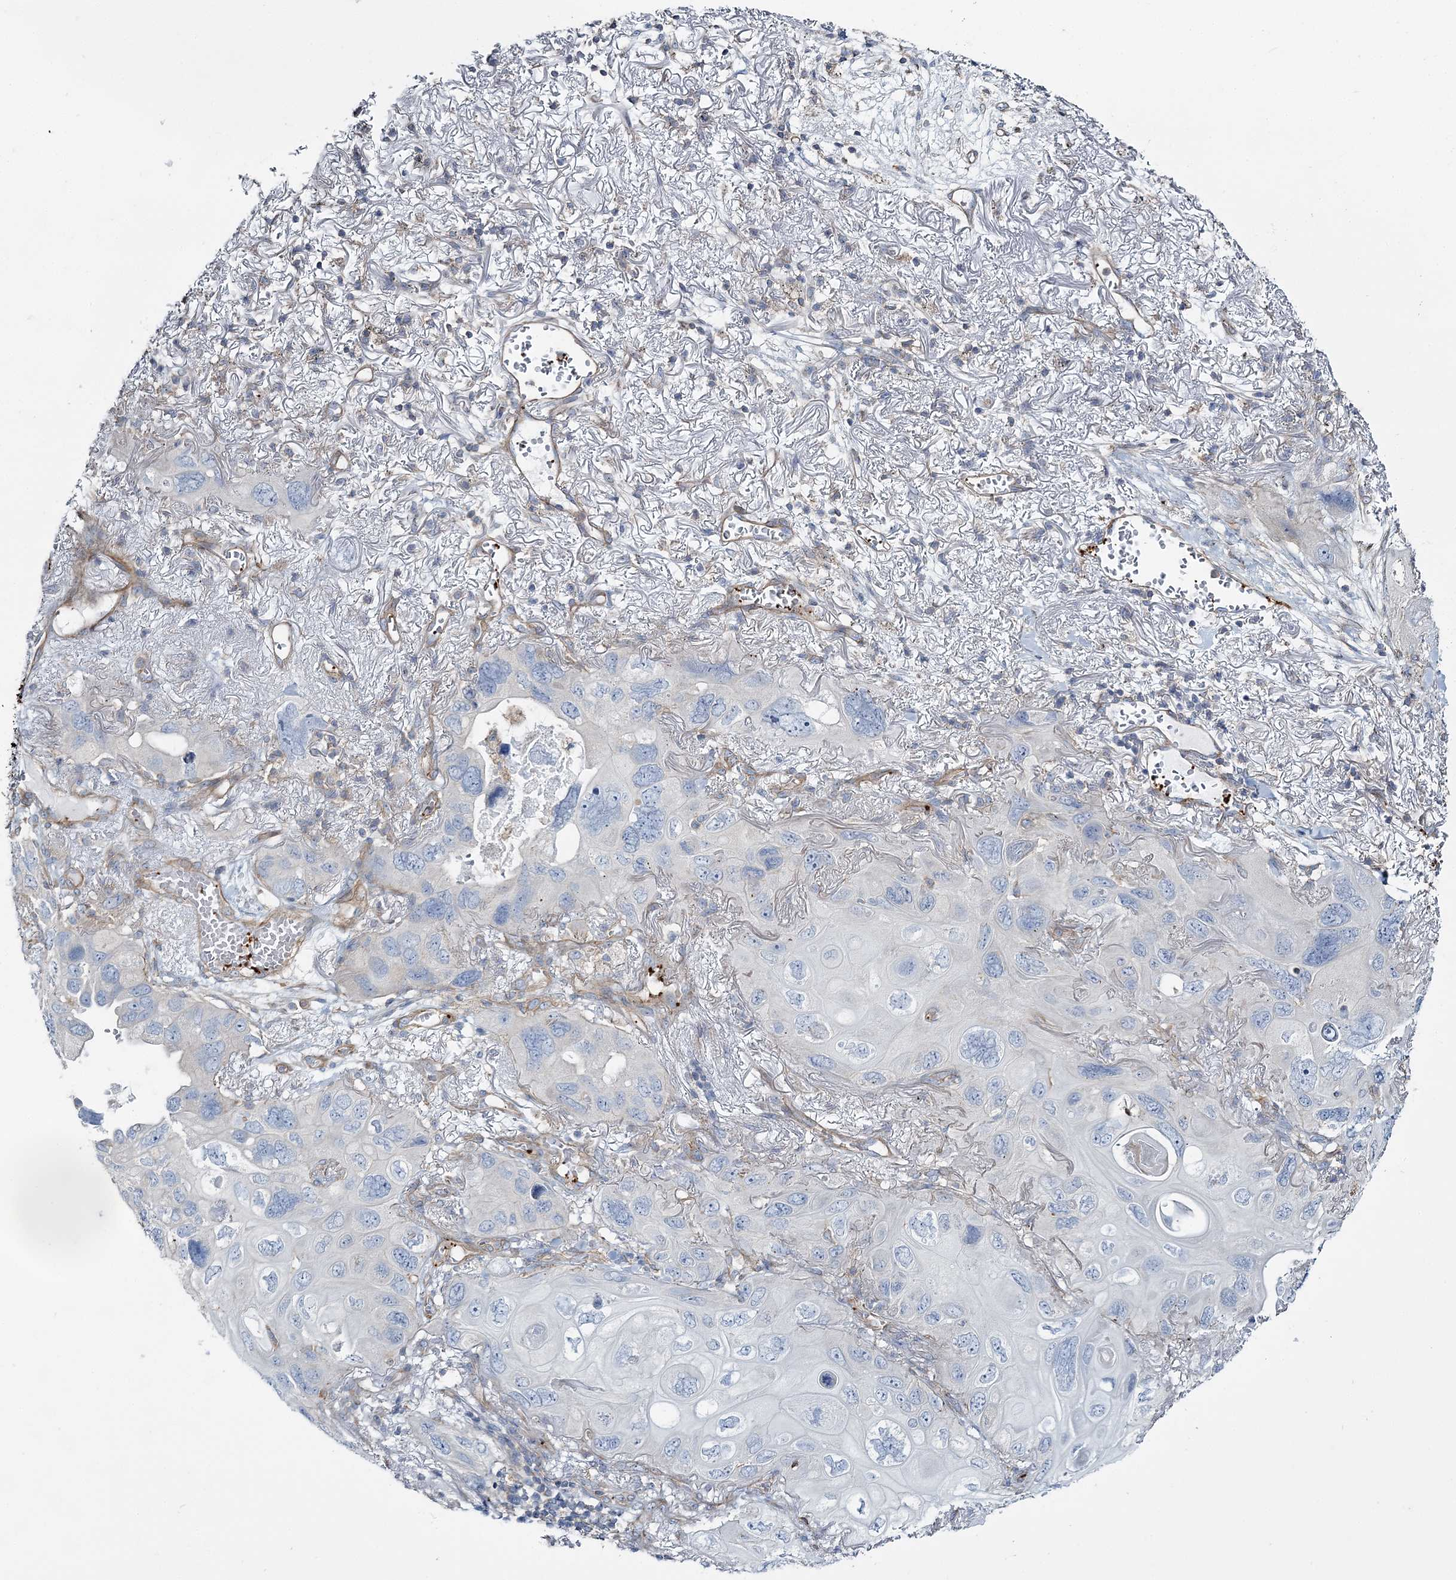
{"staining": {"intensity": "negative", "quantity": "none", "location": "none"}, "tissue": "lung cancer", "cell_type": "Tumor cells", "image_type": "cancer", "snomed": [{"axis": "morphology", "description": "Squamous cell carcinoma, NOS"}, {"axis": "topography", "description": "Lung"}], "caption": "Immunohistochemical staining of human lung squamous cell carcinoma displays no significant positivity in tumor cells.", "gene": "CUEDC2", "patient": {"sex": "female", "age": 73}}